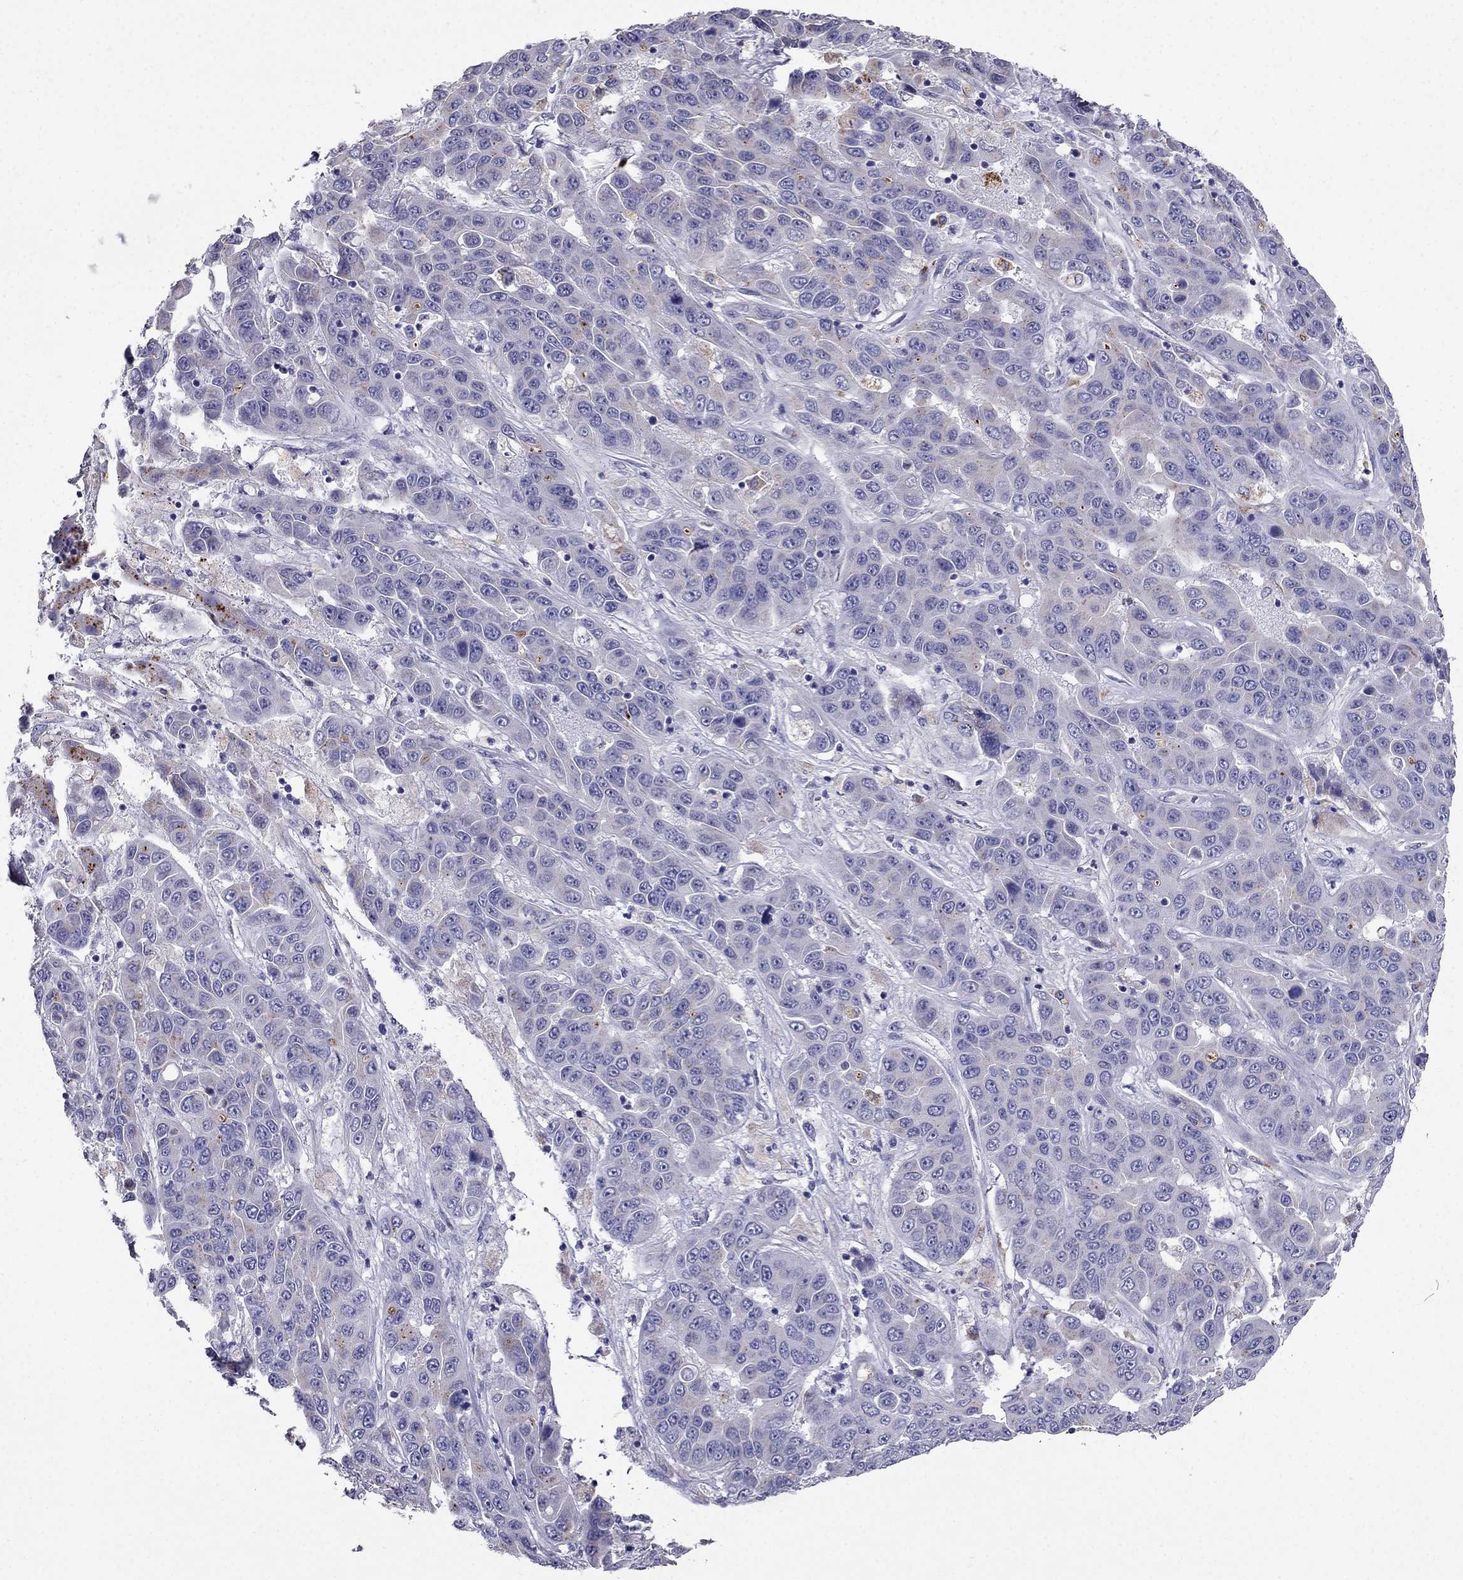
{"staining": {"intensity": "negative", "quantity": "none", "location": "none"}, "tissue": "liver cancer", "cell_type": "Tumor cells", "image_type": "cancer", "snomed": [{"axis": "morphology", "description": "Cholangiocarcinoma"}, {"axis": "topography", "description": "Liver"}], "caption": "The histopathology image shows no significant expression in tumor cells of liver cholangiocarcinoma. (Stains: DAB (3,3'-diaminobenzidine) immunohistochemistry (IHC) with hematoxylin counter stain, Microscopy: brightfield microscopy at high magnification).", "gene": "PTH", "patient": {"sex": "female", "age": 52}}